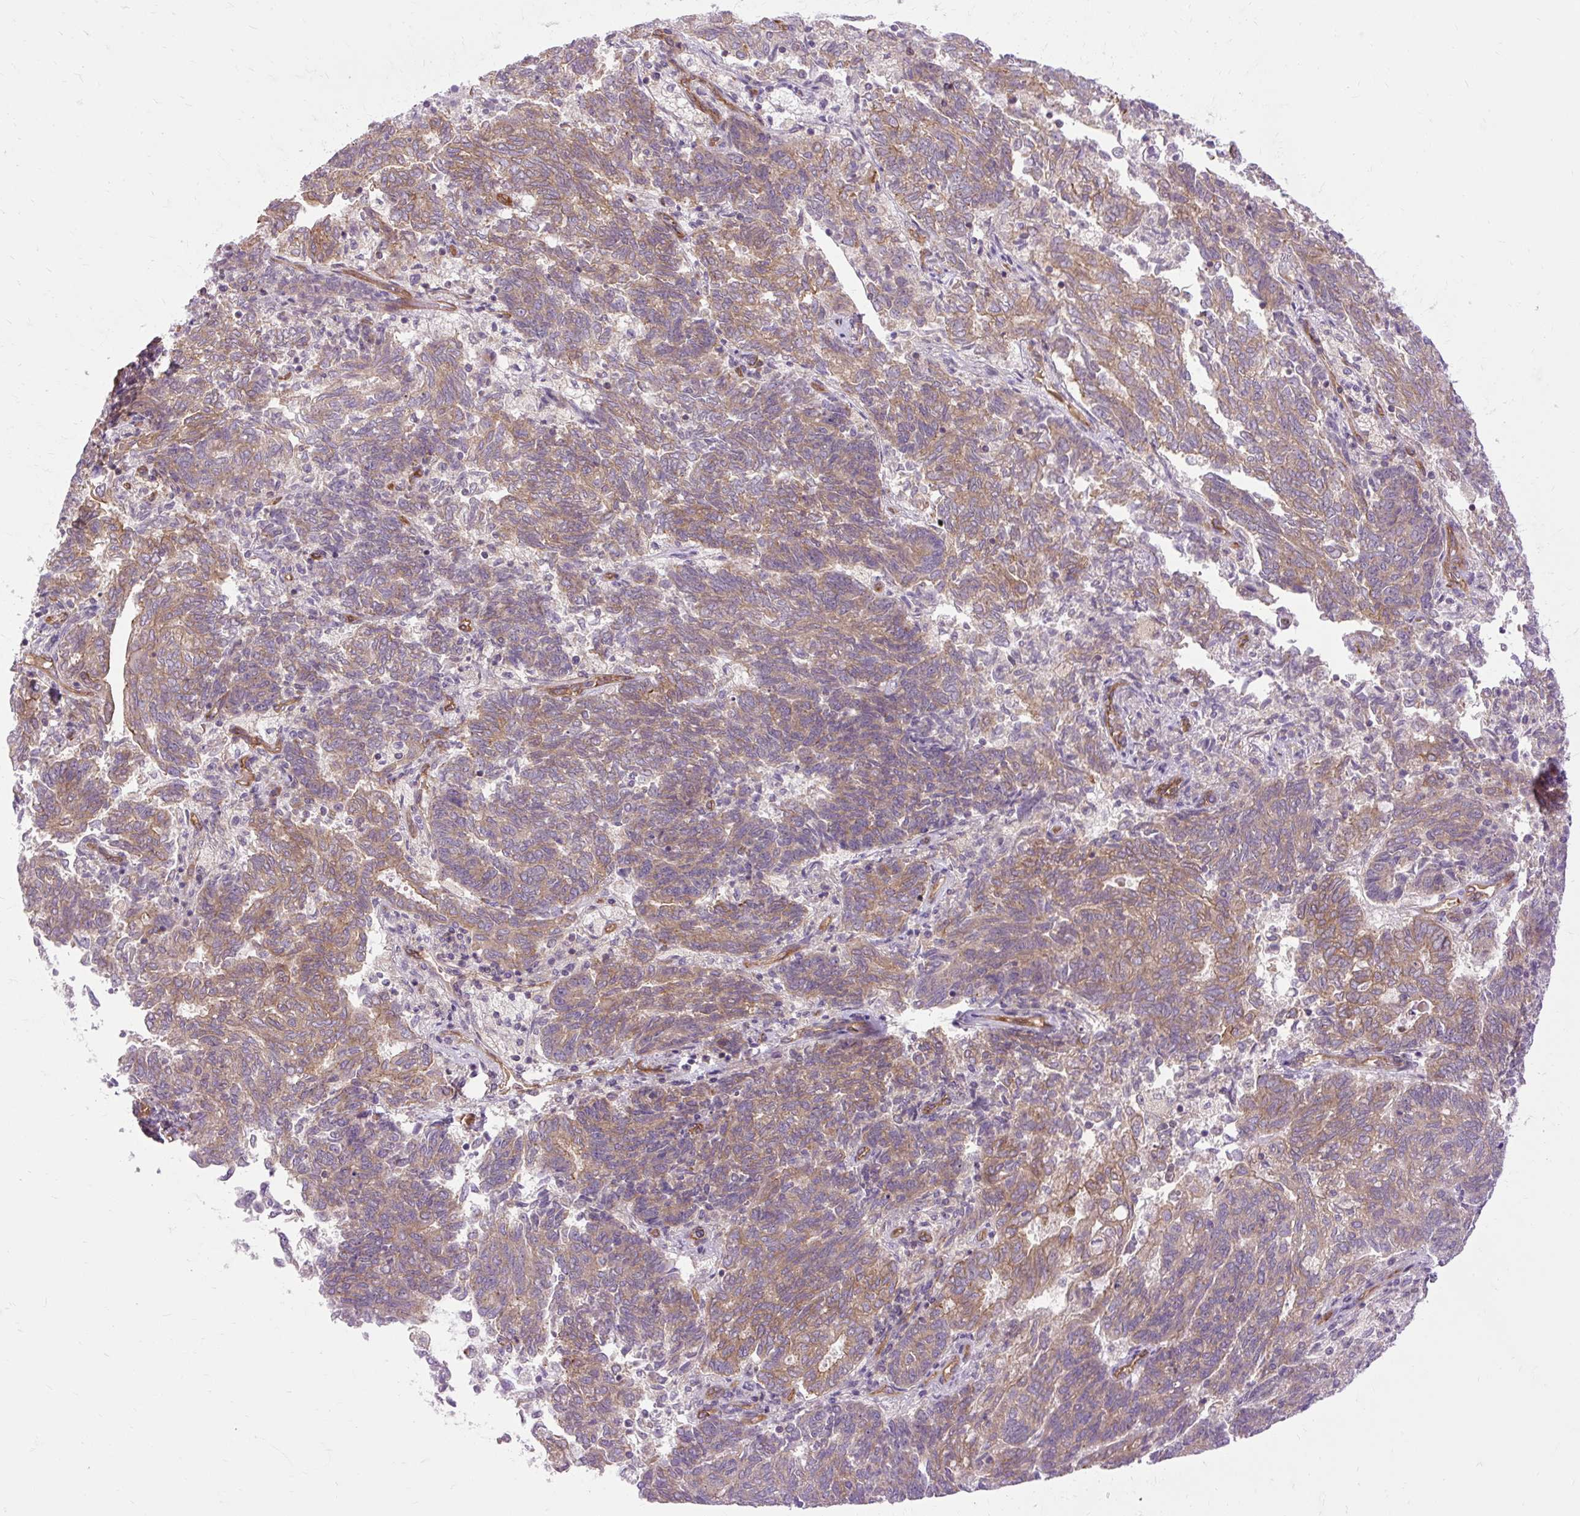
{"staining": {"intensity": "moderate", "quantity": "25%-75%", "location": "cytoplasmic/membranous"}, "tissue": "endometrial cancer", "cell_type": "Tumor cells", "image_type": "cancer", "snomed": [{"axis": "morphology", "description": "Adenocarcinoma, NOS"}, {"axis": "topography", "description": "Endometrium"}], "caption": "Moderate cytoplasmic/membranous positivity for a protein is seen in approximately 25%-75% of tumor cells of adenocarcinoma (endometrial) using immunohistochemistry (IHC).", "gene": "CCDC93", "patient": {"sex": "female", "age": 80}}